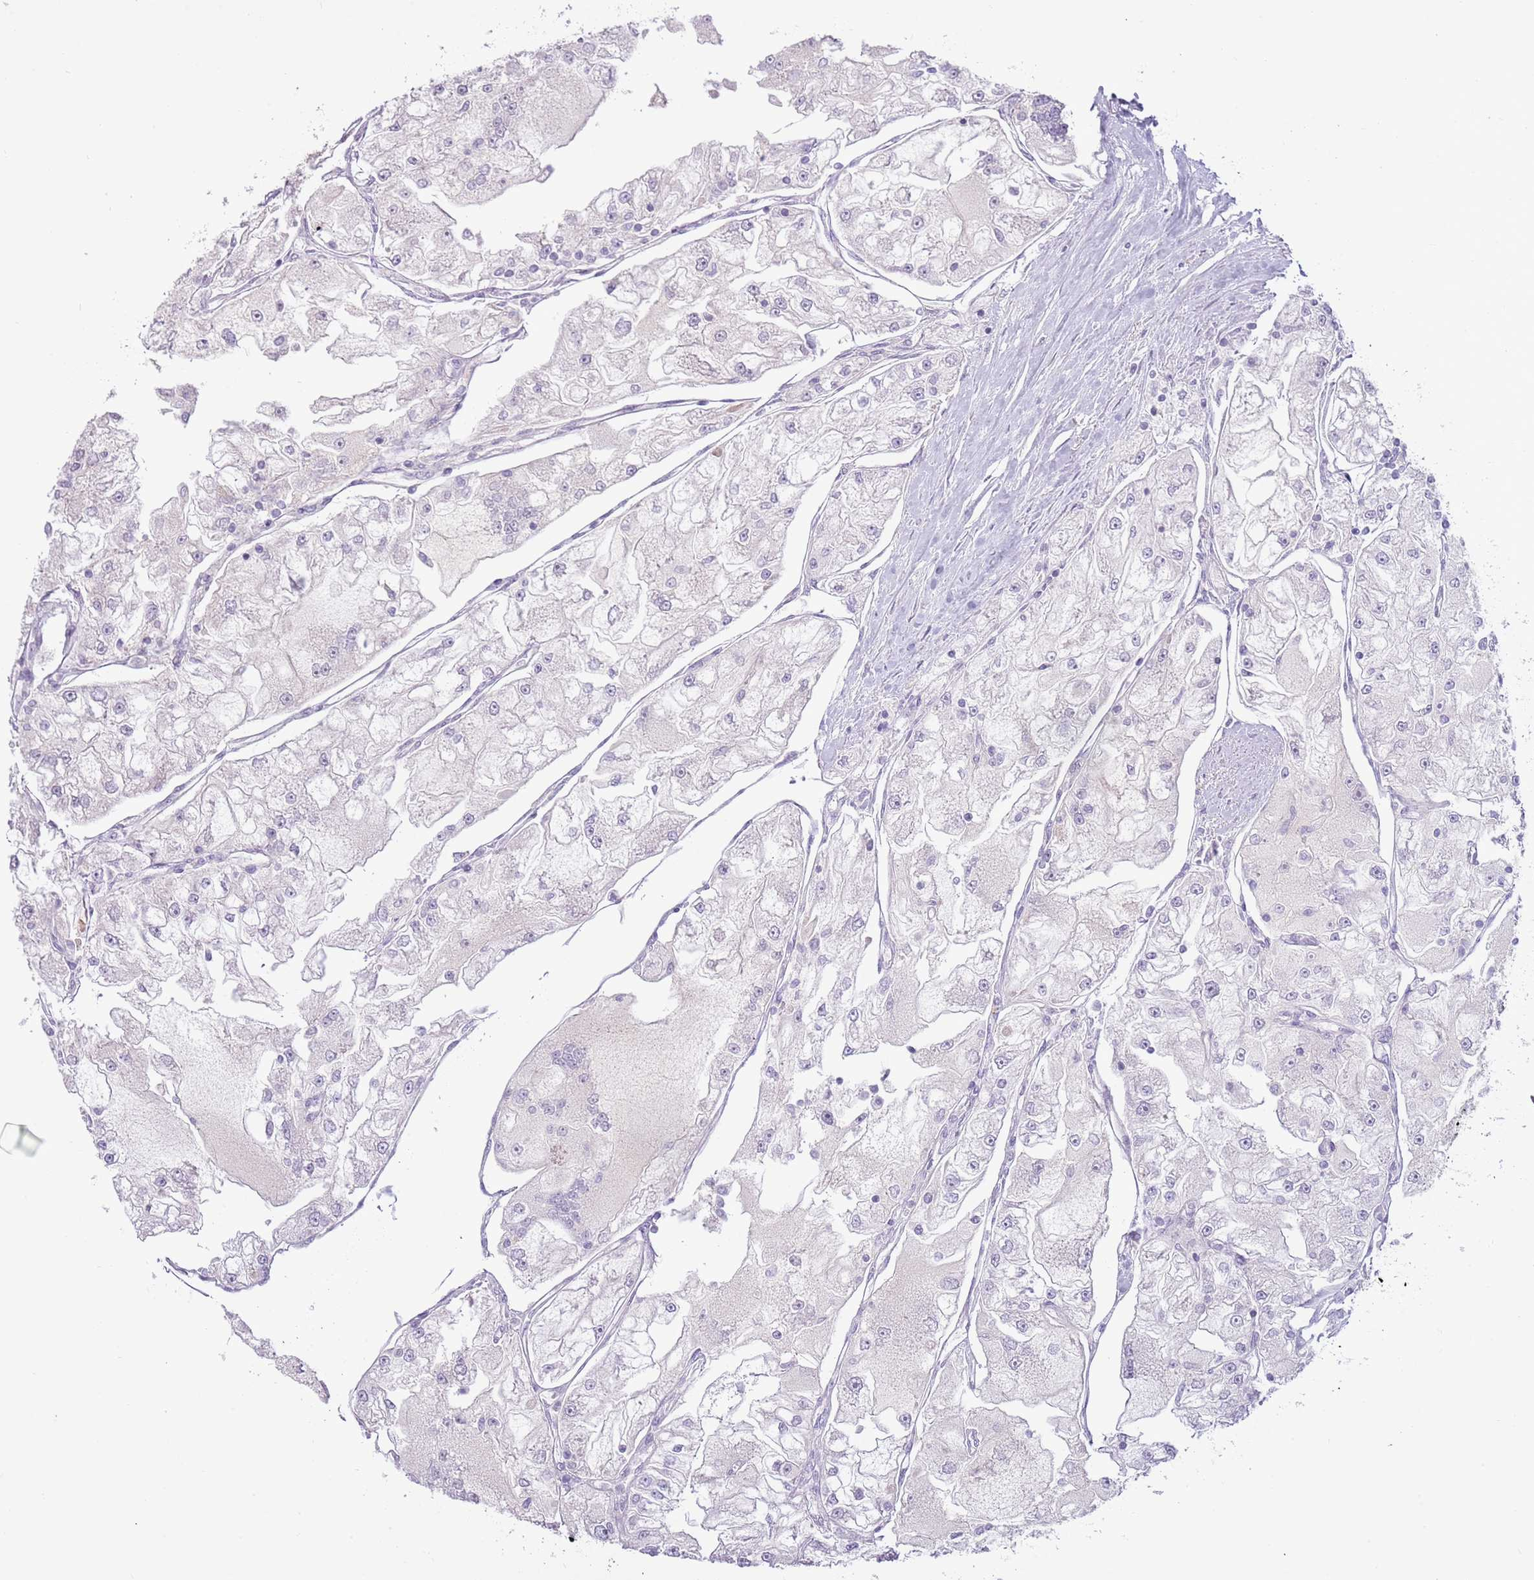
{"staining": {"intensity": "negative", "quantity": "none", "location": "none"}, "tissue": "renal cancer", "cell_type": "Tumor cells", "image_type": "cancer", "snomed": [{"axis": "morphology", "description": "Adenocarcinoma, NOS"}, {"axis": "topography", "description": "Kidney"}], "caption": "Human renal cancer stained for a protein using immunohistochemistry (IHC) reveals no expression in tumor cells.", "gene": "MLLT11", "patient": {"sex": "female", "age": 72}}